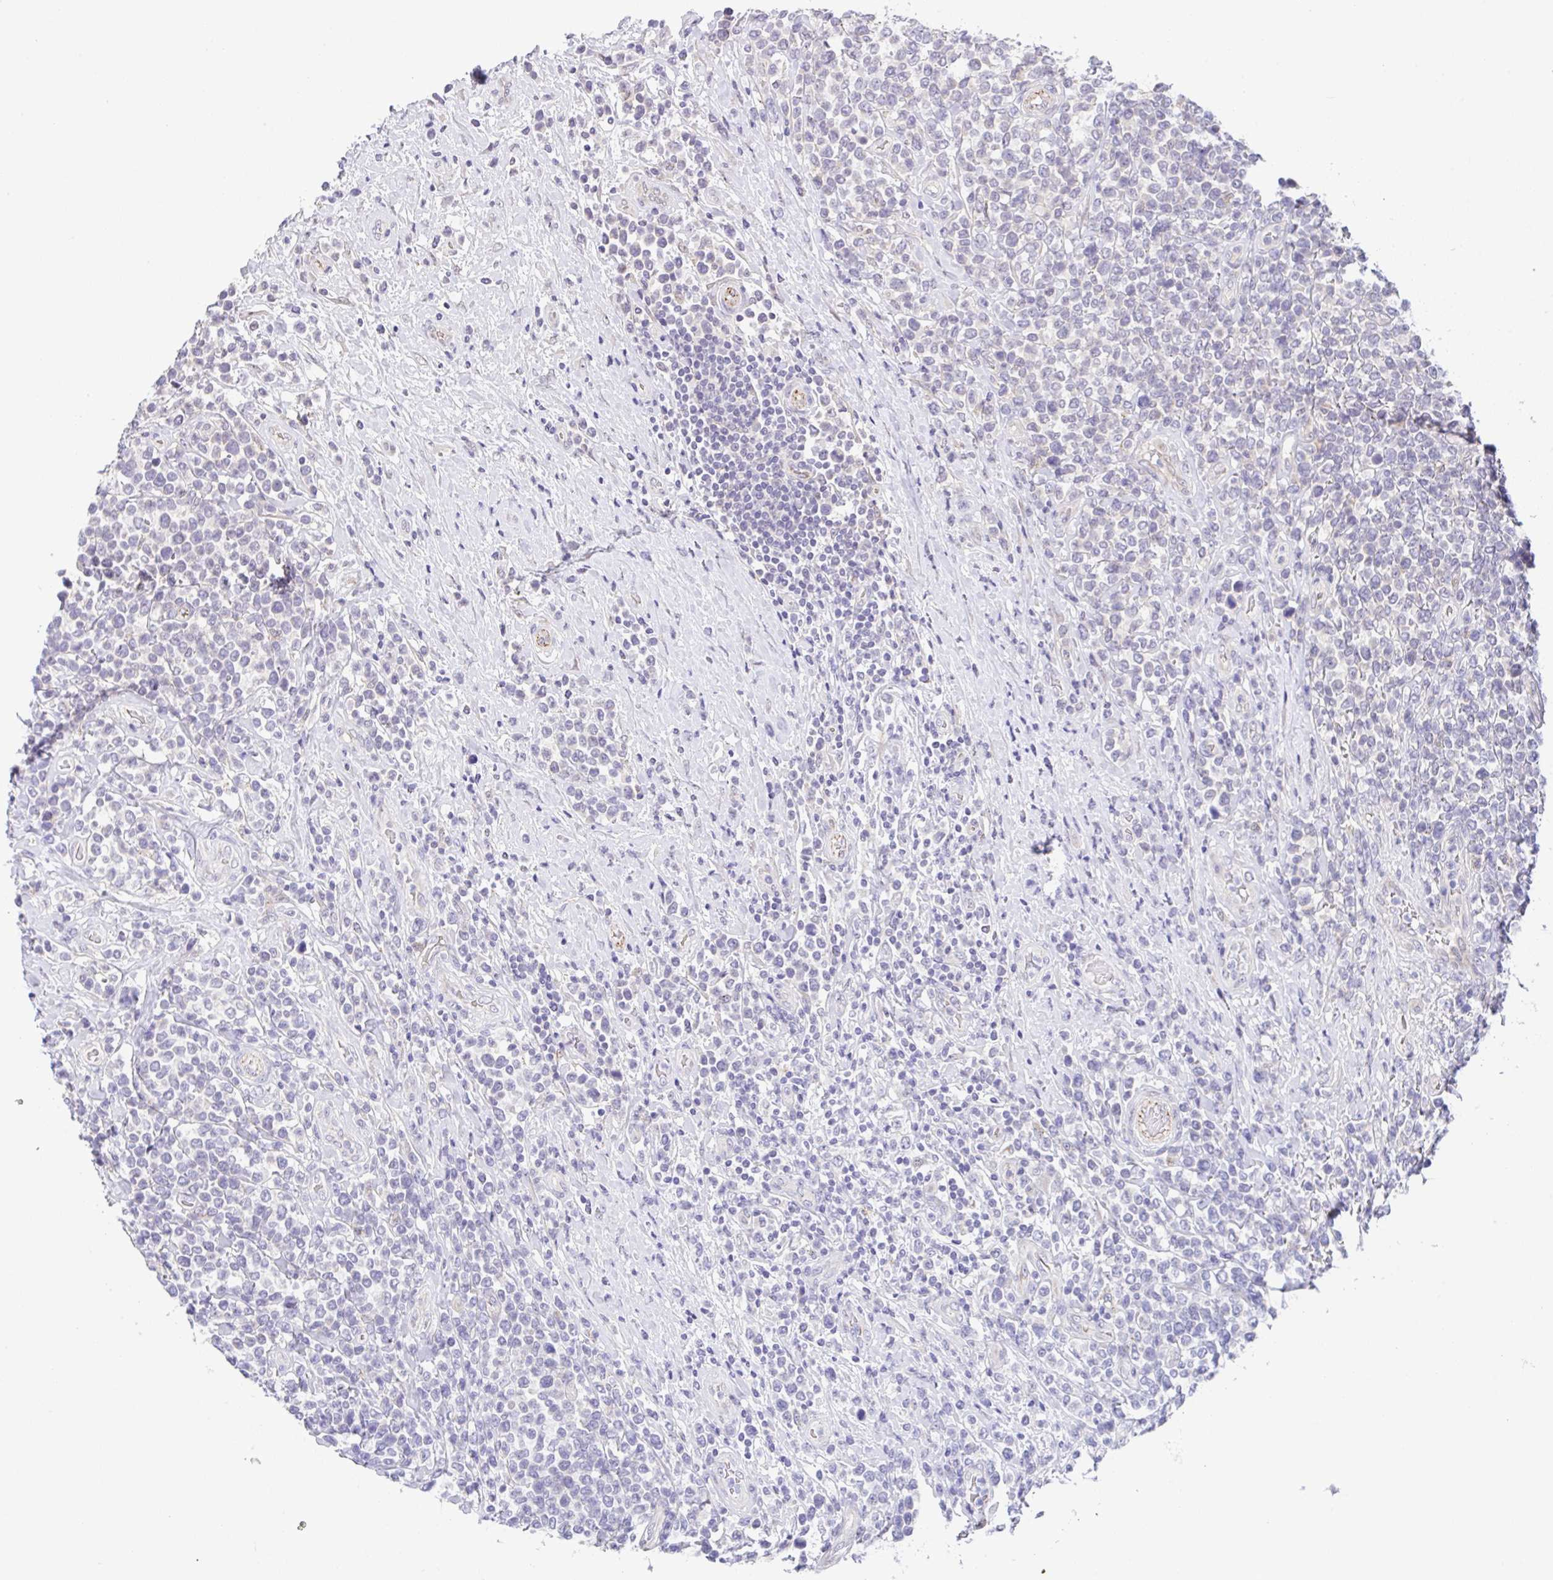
{"staining": {"intensity": "negative", "quantity": "none", "location": "none"}, "tissue": "lymphoma", "cell_type": "Tumor cells", "image_type": "cancer", "snomed": [{"axis": "morphology", "description": "Malignant lymphoma, non-Hodgkin's type, High grade"}, {"axis": "topography", "description": "Soft tissue"}], "caption": "An immunohistochemistry histopathology image of lymphoma is shown. There is no staining in tumor cells of lymphoma.", "gene": "CGNL1", "patient": {"sex": "female", "age": 56}}